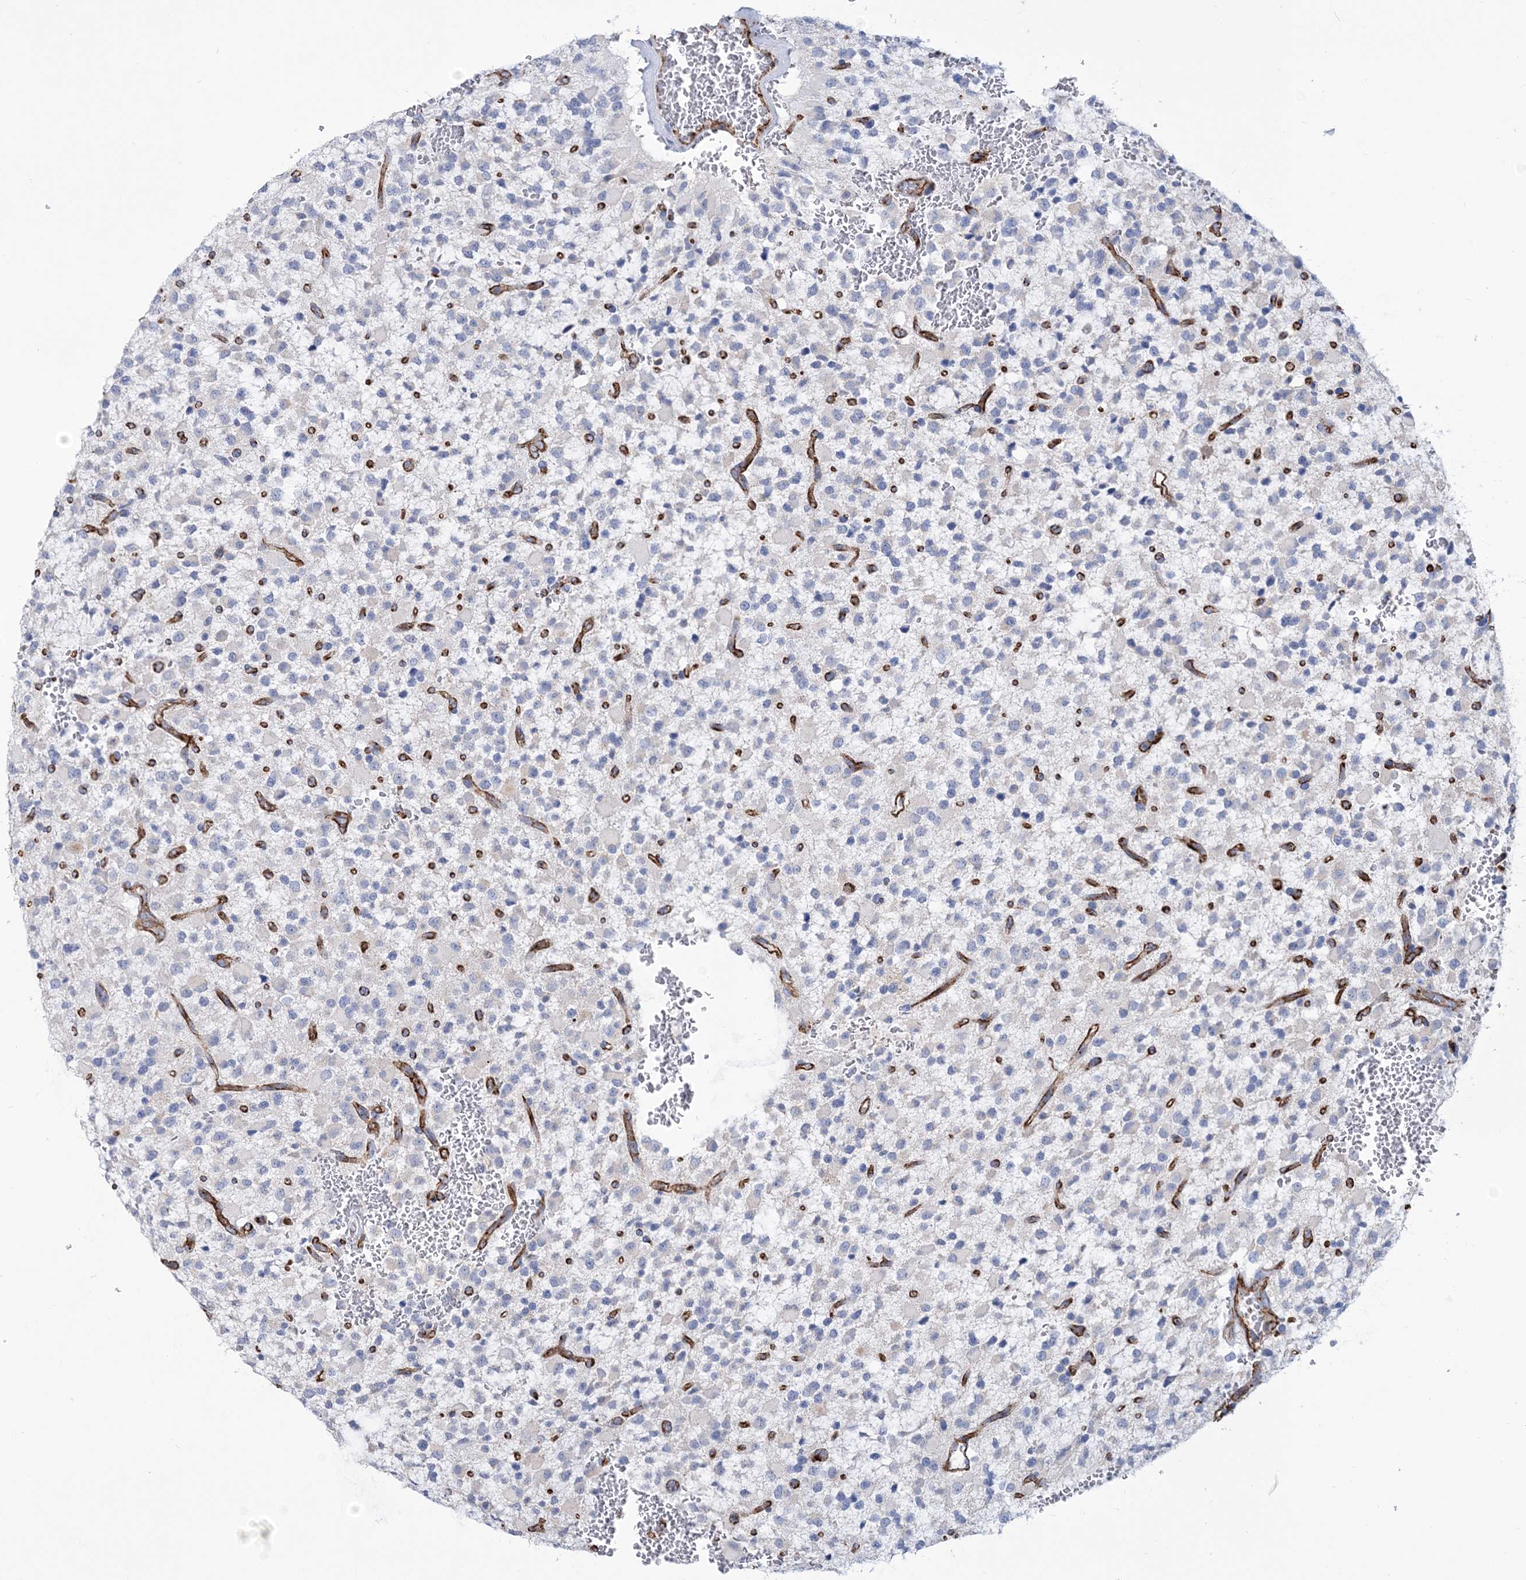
{"staining": {"intensity": "negative", "quantity": "none", "location": "none"}, "tissue": "glioma", "cell_type": "Tumor cells", "image_type": "cancer", "snomed": [{"axis": "morphology", "description": "Glioma, malignant, High grade"}, {"axis": "topography", "description": "Brain"}], "caption": "This is a photomicrograph of immunohistochemistry staining of malignant high-grade glioma, which shows no staining in tumor cells. (Stains: DAB (3,3'-diaminobenzidine) IHC with hematoxylin counter stain, Microscopy: brightfield microscopy at high magnification).", "gene": "RAB11FIP5", "patient": {"sex": "male", "age": 34}}